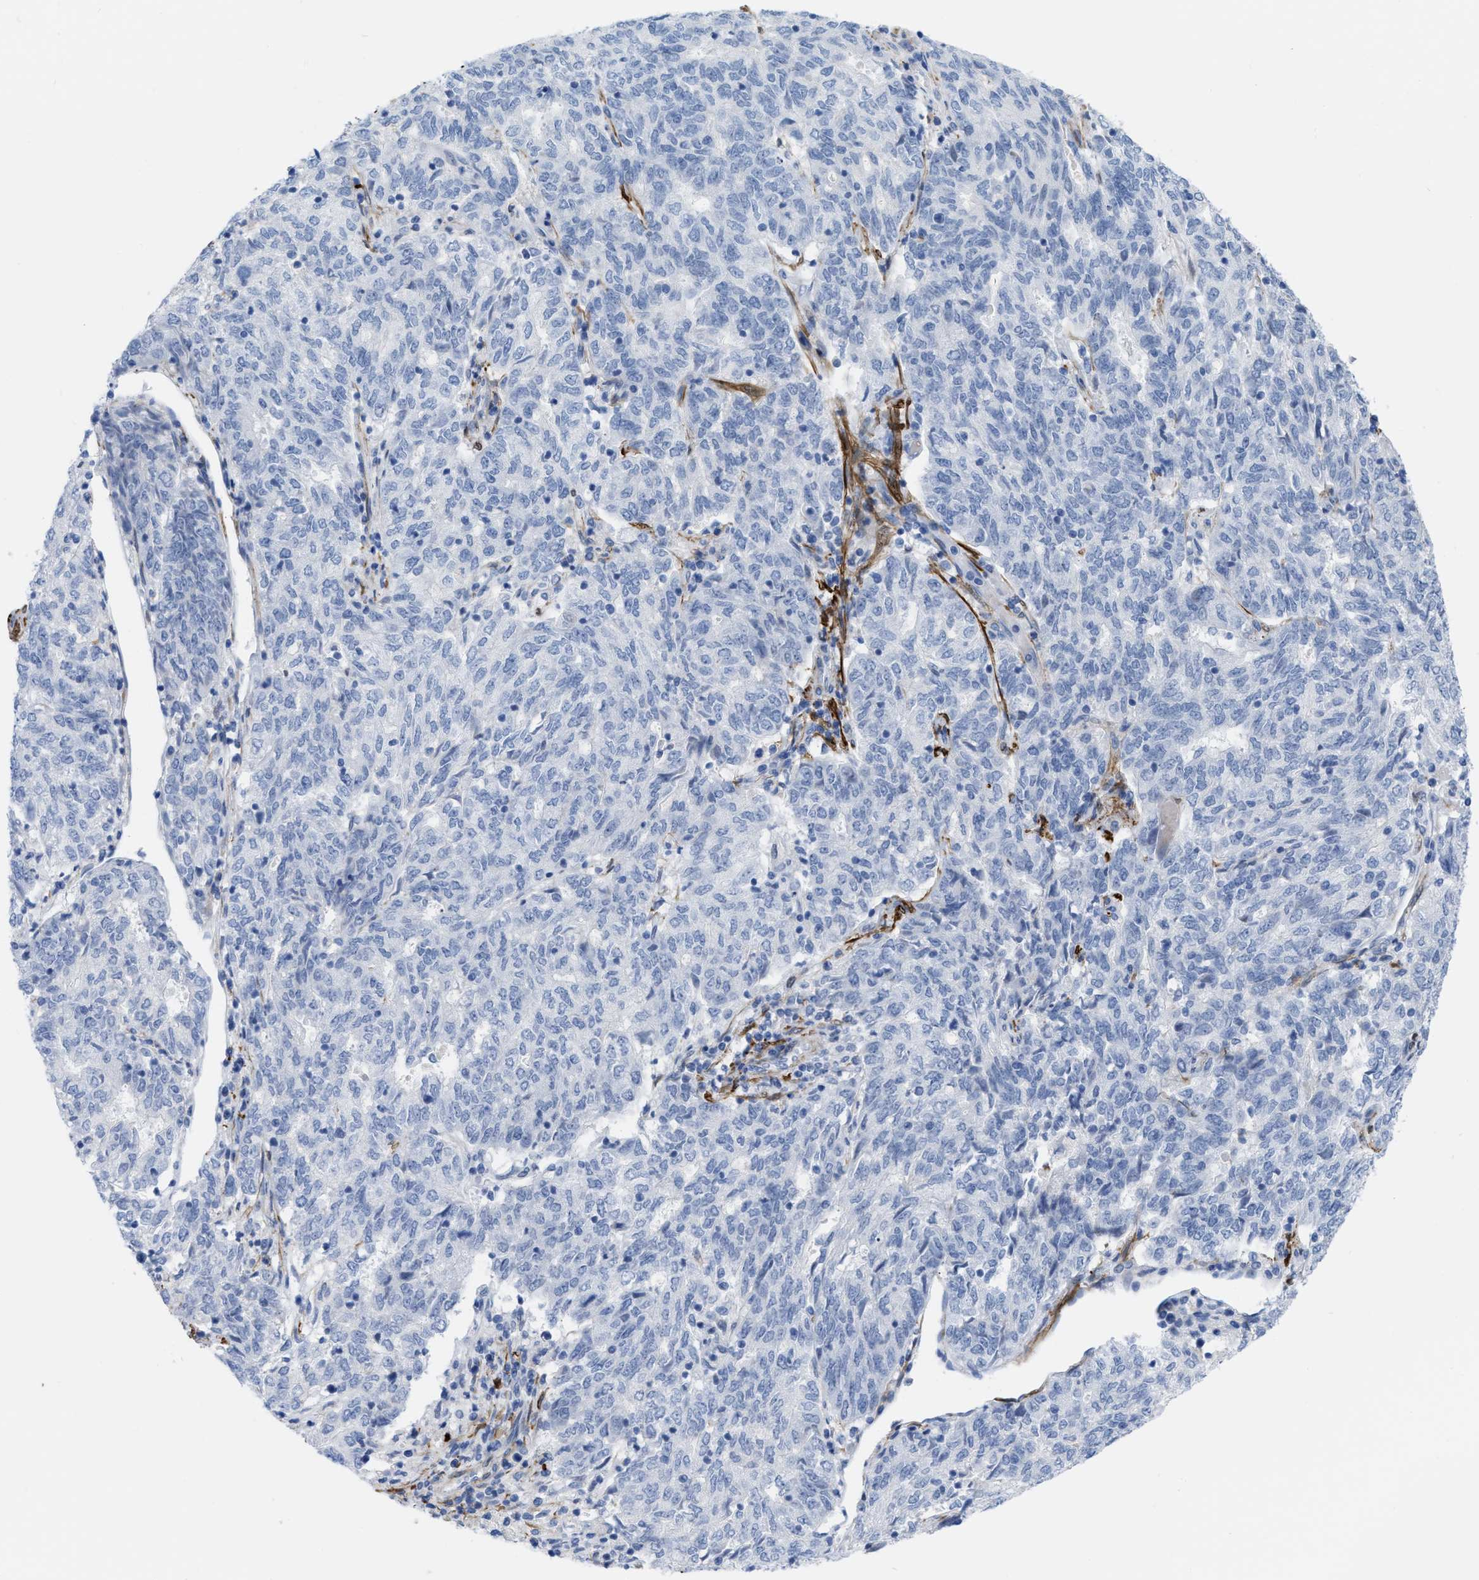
{"staining": {"intensity": "negative", "quantity": "none", "location": "none"}, "tissue": "endometrial cancer", "cell_type": "Tumor cells", "image_type": "cancer", "snomed": [{"axis": "morphology", "description": "Adenocarcinoma, NOS"}, {"axis": "topography", "description": "Endometrium"}], "caption": "Protein analysis of adenocarcinoma (endometrial) reveals no significant positivity in tumor cells.", "gene": "TAGLN", "patient": {"sex": "female", "age": 80}}